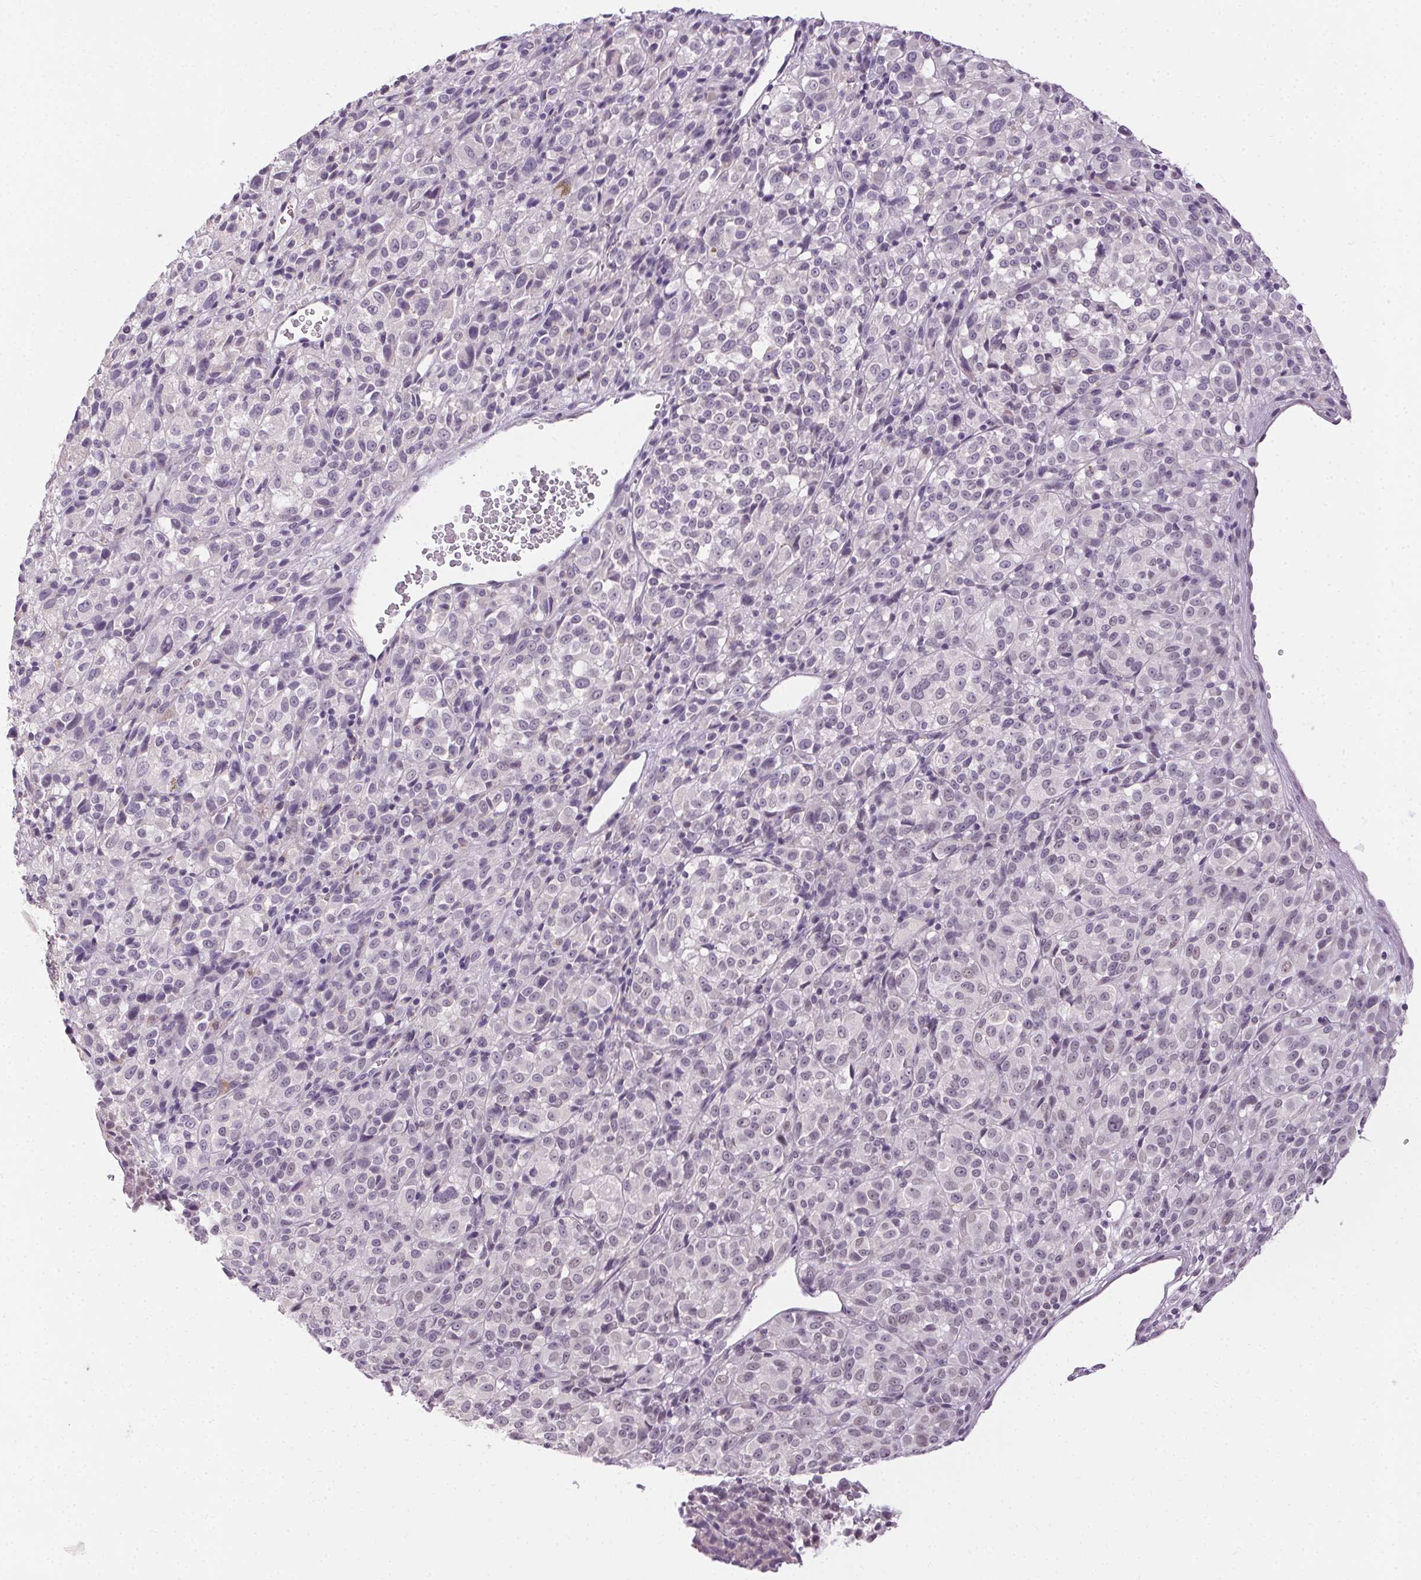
{"staining": {"intensity": "weak", "quantity": "<25%", "location": "nuclear"}, "tissue": "melanoma", "cell_type": "Tumor cells", "image_type": "cancer", "snomed": [{"axis": "morphology", "description": "Malignant melanoma, Metastatic site"}, {"axis": "topography", "description": "Brain"}], "caption": "Protein analysis of melanoma displays no significant staining in tumor cells.", "gene": "FAM168A", "patient": {"sex": "female", "age": 56}}